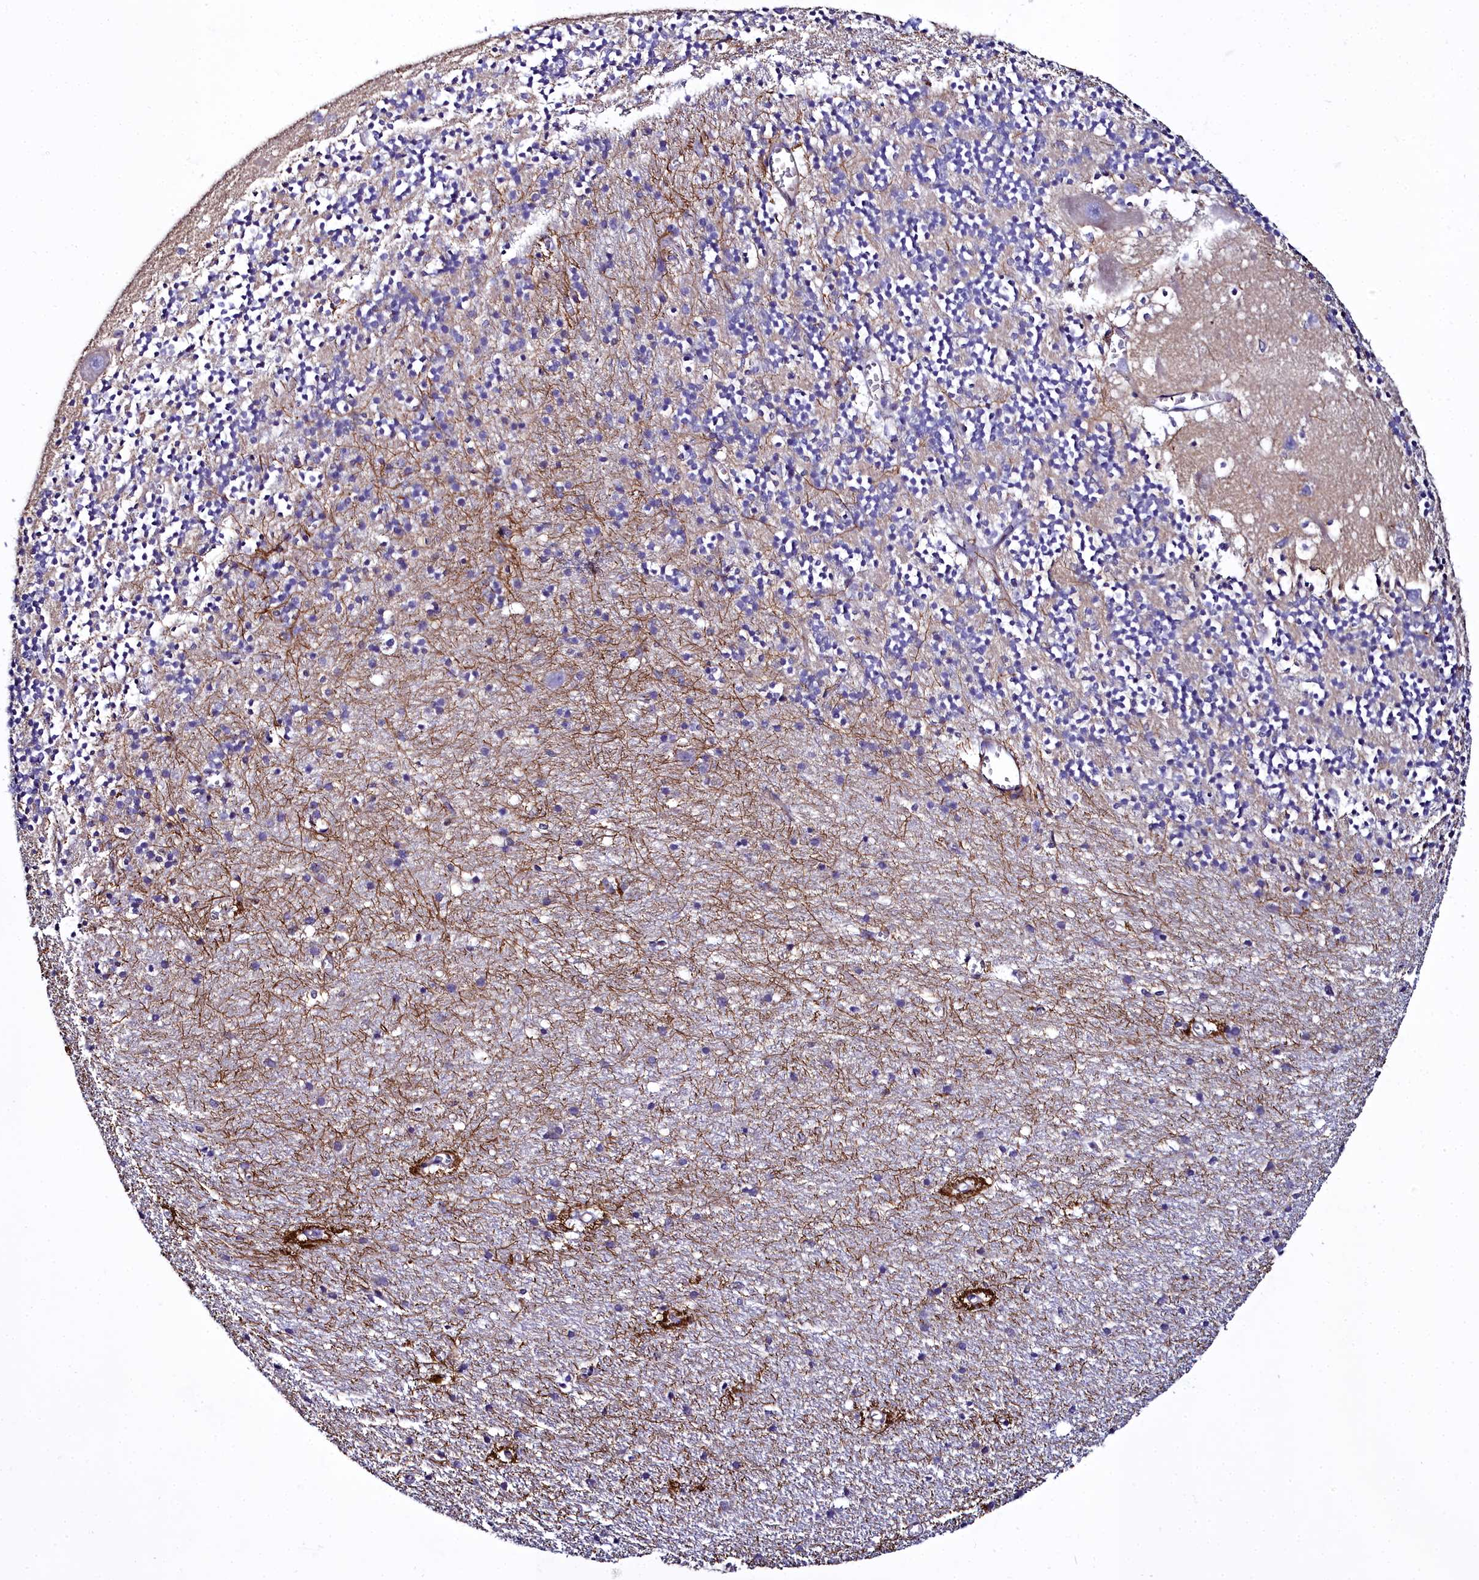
{"staining": {"intensity": "negative", "quantity": "none", "location": "none"}, "tissue": "cerebellum", "cell_type": "Cells in granular layer", "image_type": "normal", "snomed": [{"axis": "morphology", "description": "Normal tissue, NOS"}, {"axis": "topography", "description": "Cerebellum"}], "caption": "This is a micrograph of IHC staining of normal cerebellum, which shows no expression in cells in granular layer.", "gene": "FADS3", "patient": {"sex": "male", "age": 54}}